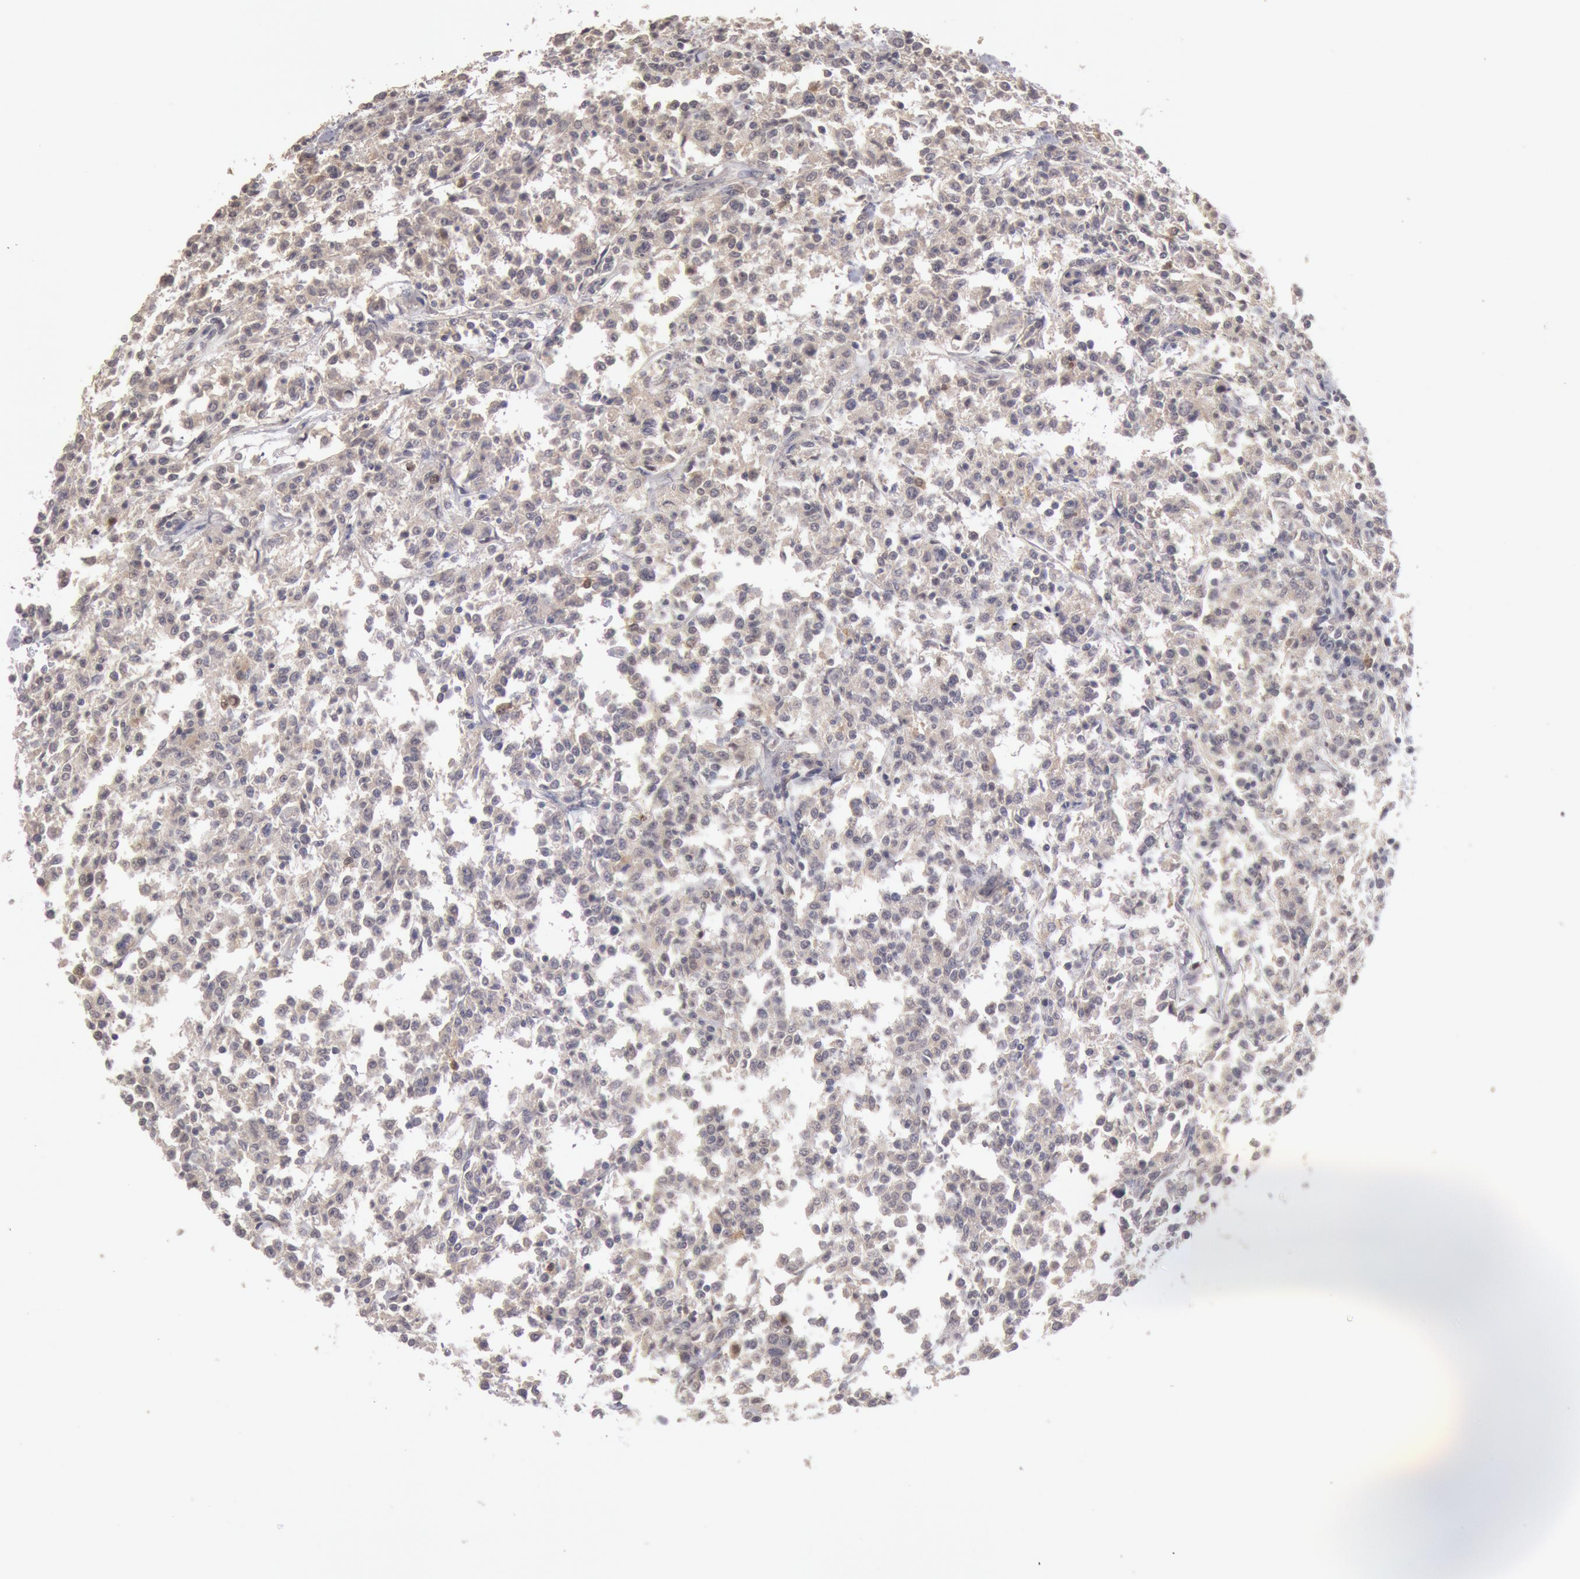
{"staining": {"intensity": "negative", "quantity": "none", "location": "none"}, "tissue": "lymphoma", "cell_type": "Tumor cells", "image_type": "cancer", "snomed": [{"axis": "morphology", "description": "Malignant lymphoma, non-Hodgkin's type, Low grade"}, {"axis": "topography", "description": "Small intestine"}], "caption": "This is a micrograph of immunohistochemistry (IHC) staining of low-grade malignant lymphoma, non-Hodgkin's type, which shows no staining in tumor cells.", "gene": "ZFP36L1", "patient": {"sex": "female", "age": 59}}